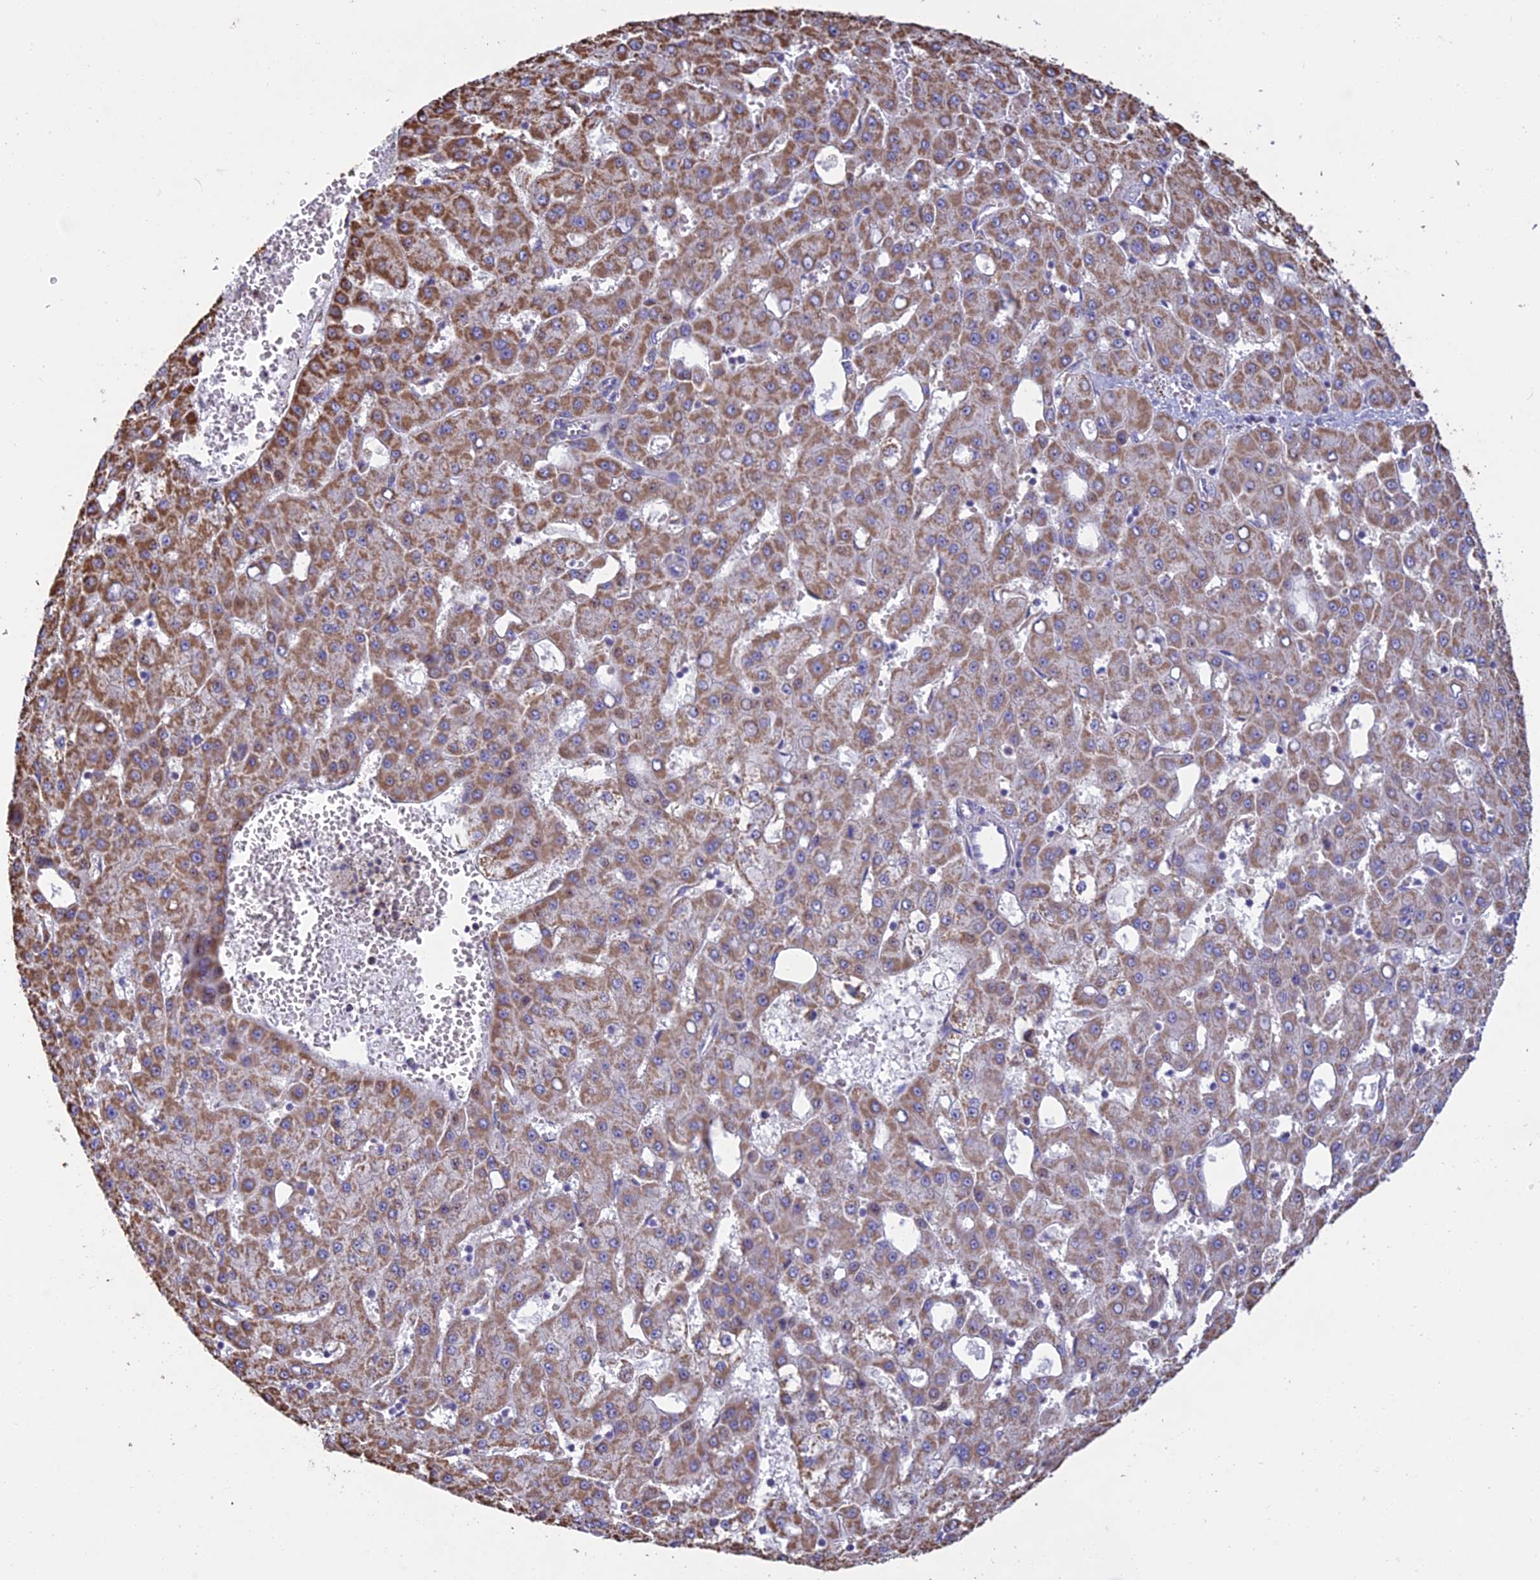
{"staining": {"intensity": "moderate", "quantity": ">75%", "location": "cytoplasmic/membranous"}, "tissue": "liver cancer", "cell_type": "Tumor cells", "image_type": "cancer", "snomed": [{"axis": "morphology", "description": "Carcinoma, Hepatocellular, NOS"}, {"axis": "topography", "description": "Liver"}], "caption": "Immunohistochemistry (IHC) of liver cancer (hepatocellular carcinoma) exhibits medium levels of moderate cytoplasmic/membranous positivity in about >75% of tumor cells.", "gene": "OR2W3", "patient": {"sex": "male", "age": 47}}